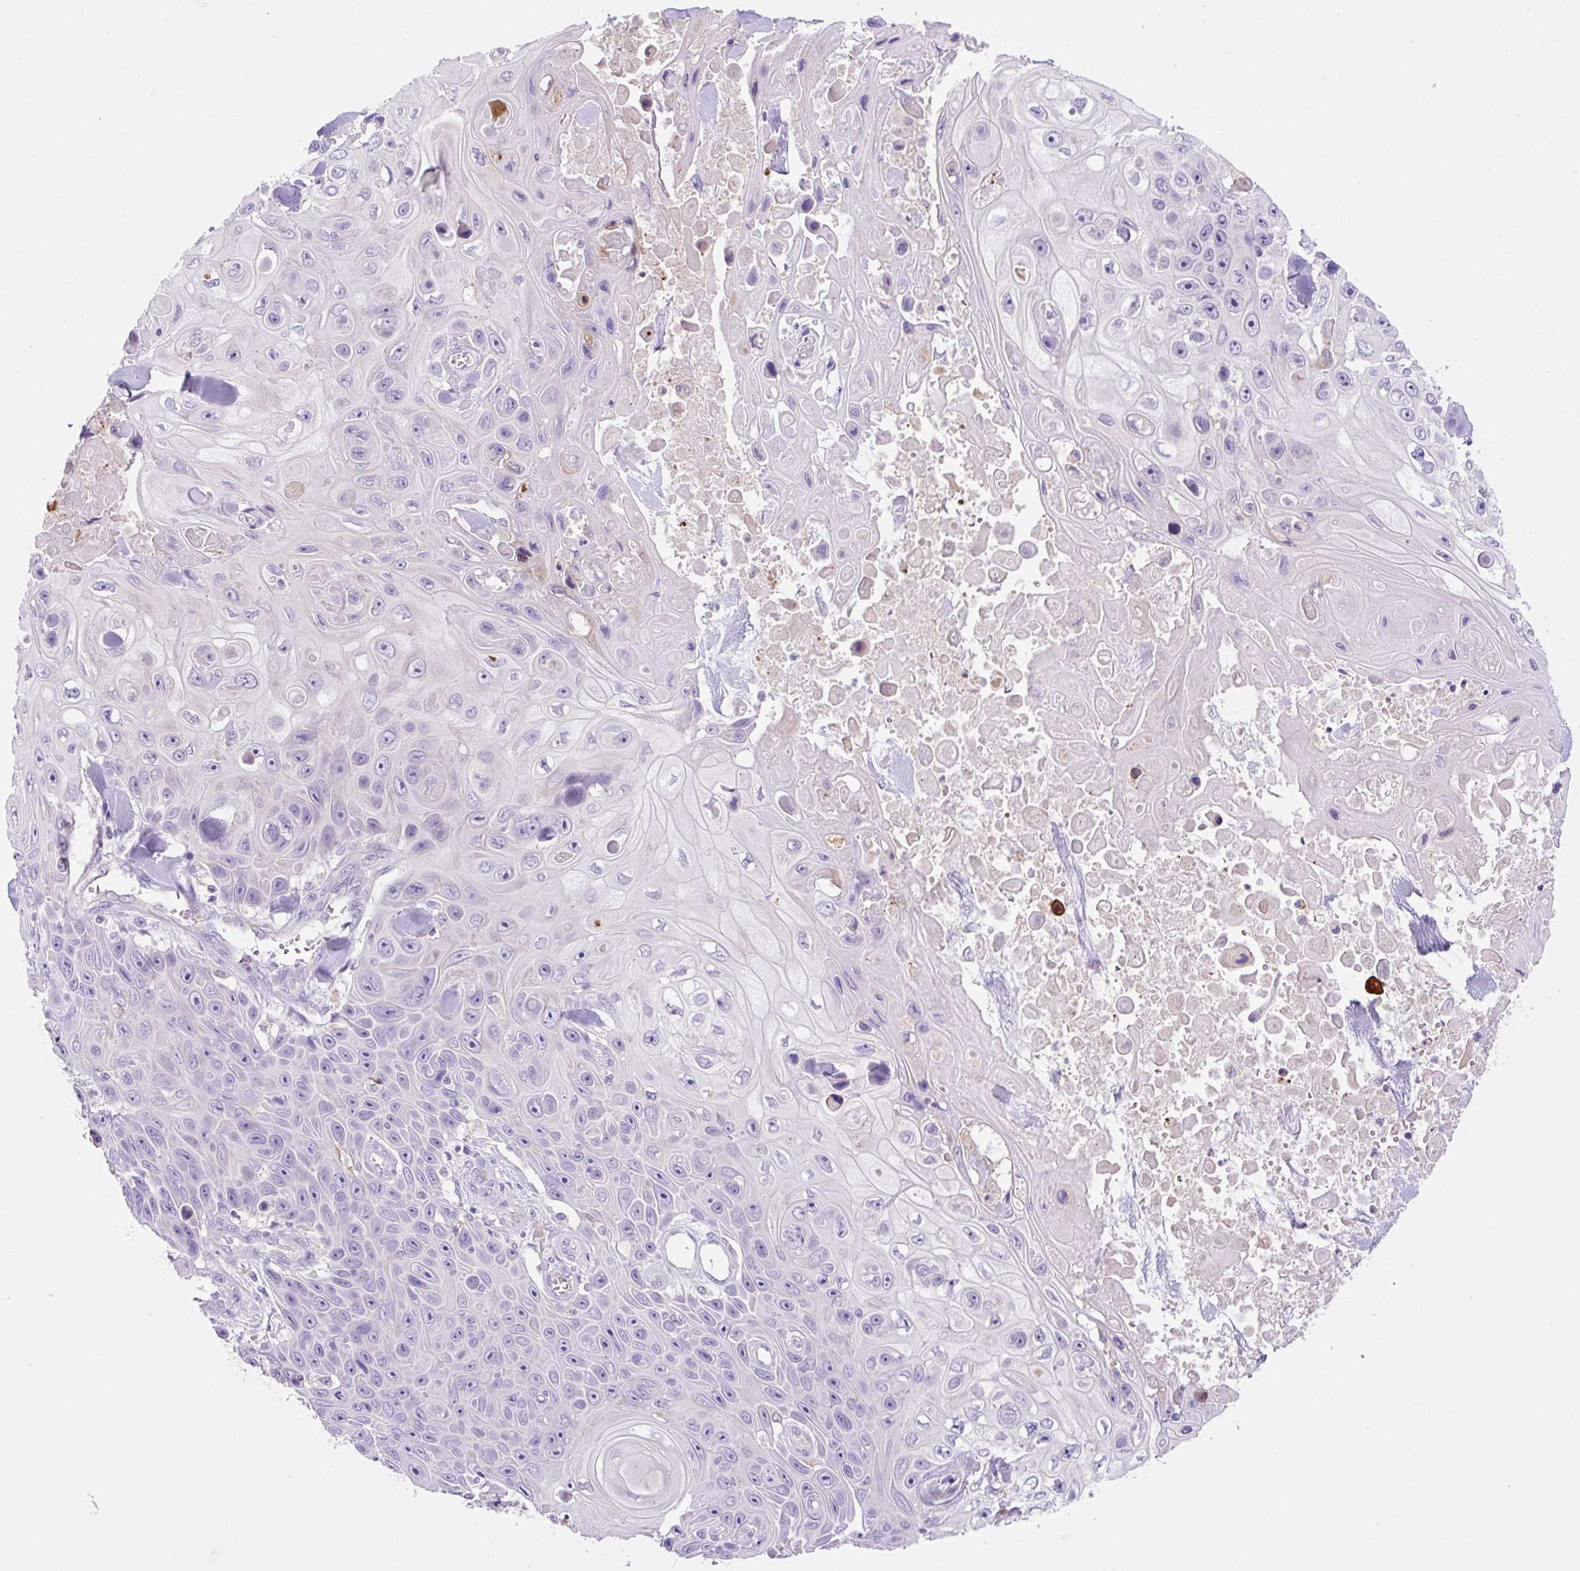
{"staining": {"intensity": "negative", "quantity": "none", "location": "none"}, "tissue": "skin cancer", "cell_type": "Tumor cells", "image_type": "cancer", "snomed": [{"axis": "morphology", "description": "Squamous cell carcinoma, NOS"}, {"axis": "topography", "description": "Skin"}], "caption": "A micrograph of squamous cell carcinoma (skin) stained for a protein demonstrates no brown staining in tumor cells.", "gene": "NDST3", "patient": {"sex": "male", "age": 82}}